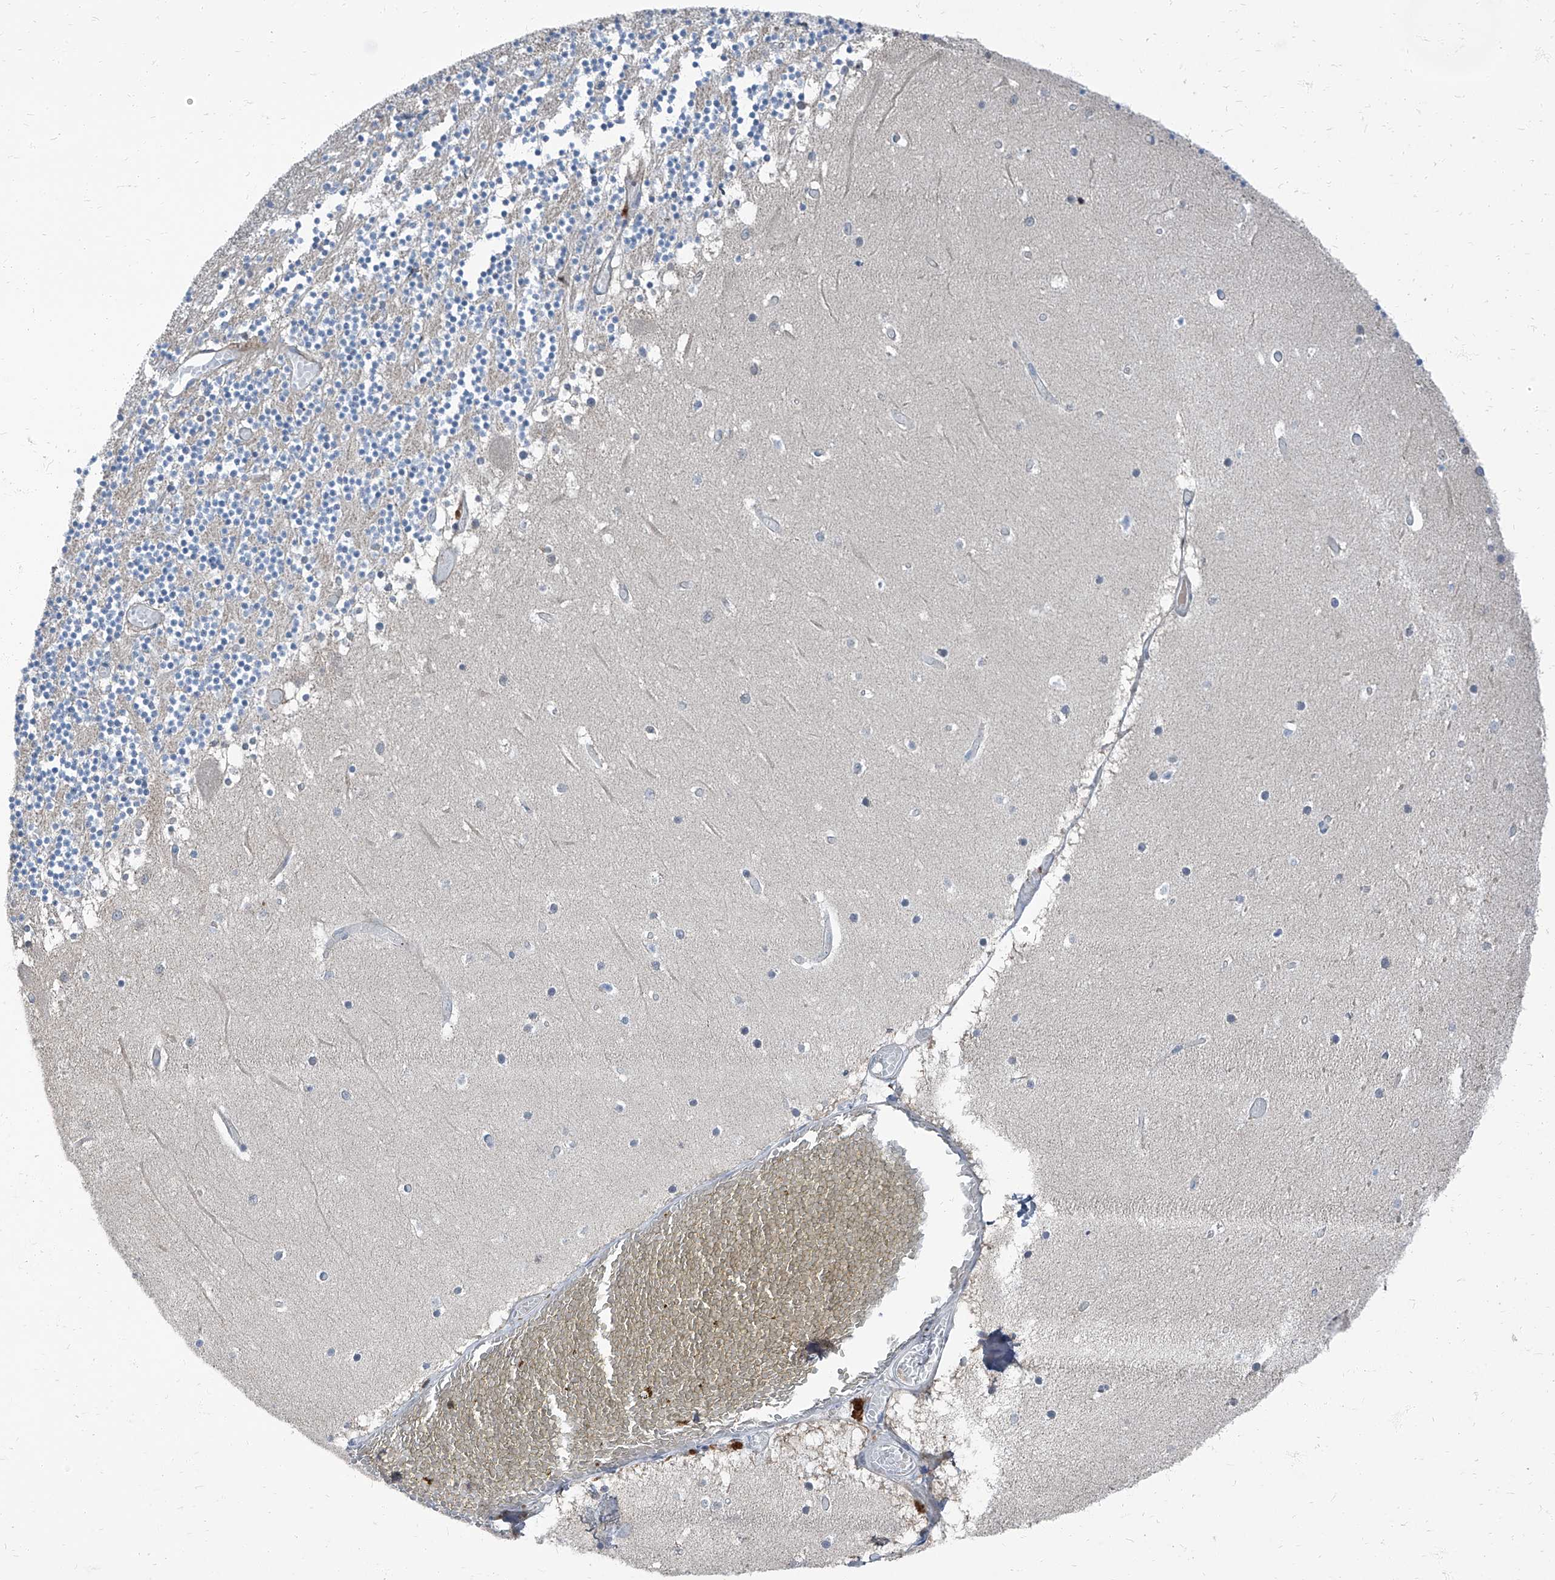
{"staining": {"intensity": "negative", "quantity": "none", "location": "none"}, "tissue": "cerebellum", "cell_type": "Cells in granular layer", "image_type": "normal", "snomed": [{"axis": "morphology", "description": "Normal tissue, NOS"}, {"axis": "topography", "description": "Cerebellum"}], "caption": "This is a histopathology image of immunohistochemistry staining of normal cerebellum, which shows no expression in cells in granular layer. (Stains: DAB (3,3'-diaminobenzidine) IHC with hematoxylin counter stain, Microscopy: brightfield microscopy at high magnification).", "gene": "HOXA3", "patient": {"sex": "female", "age": 28}}